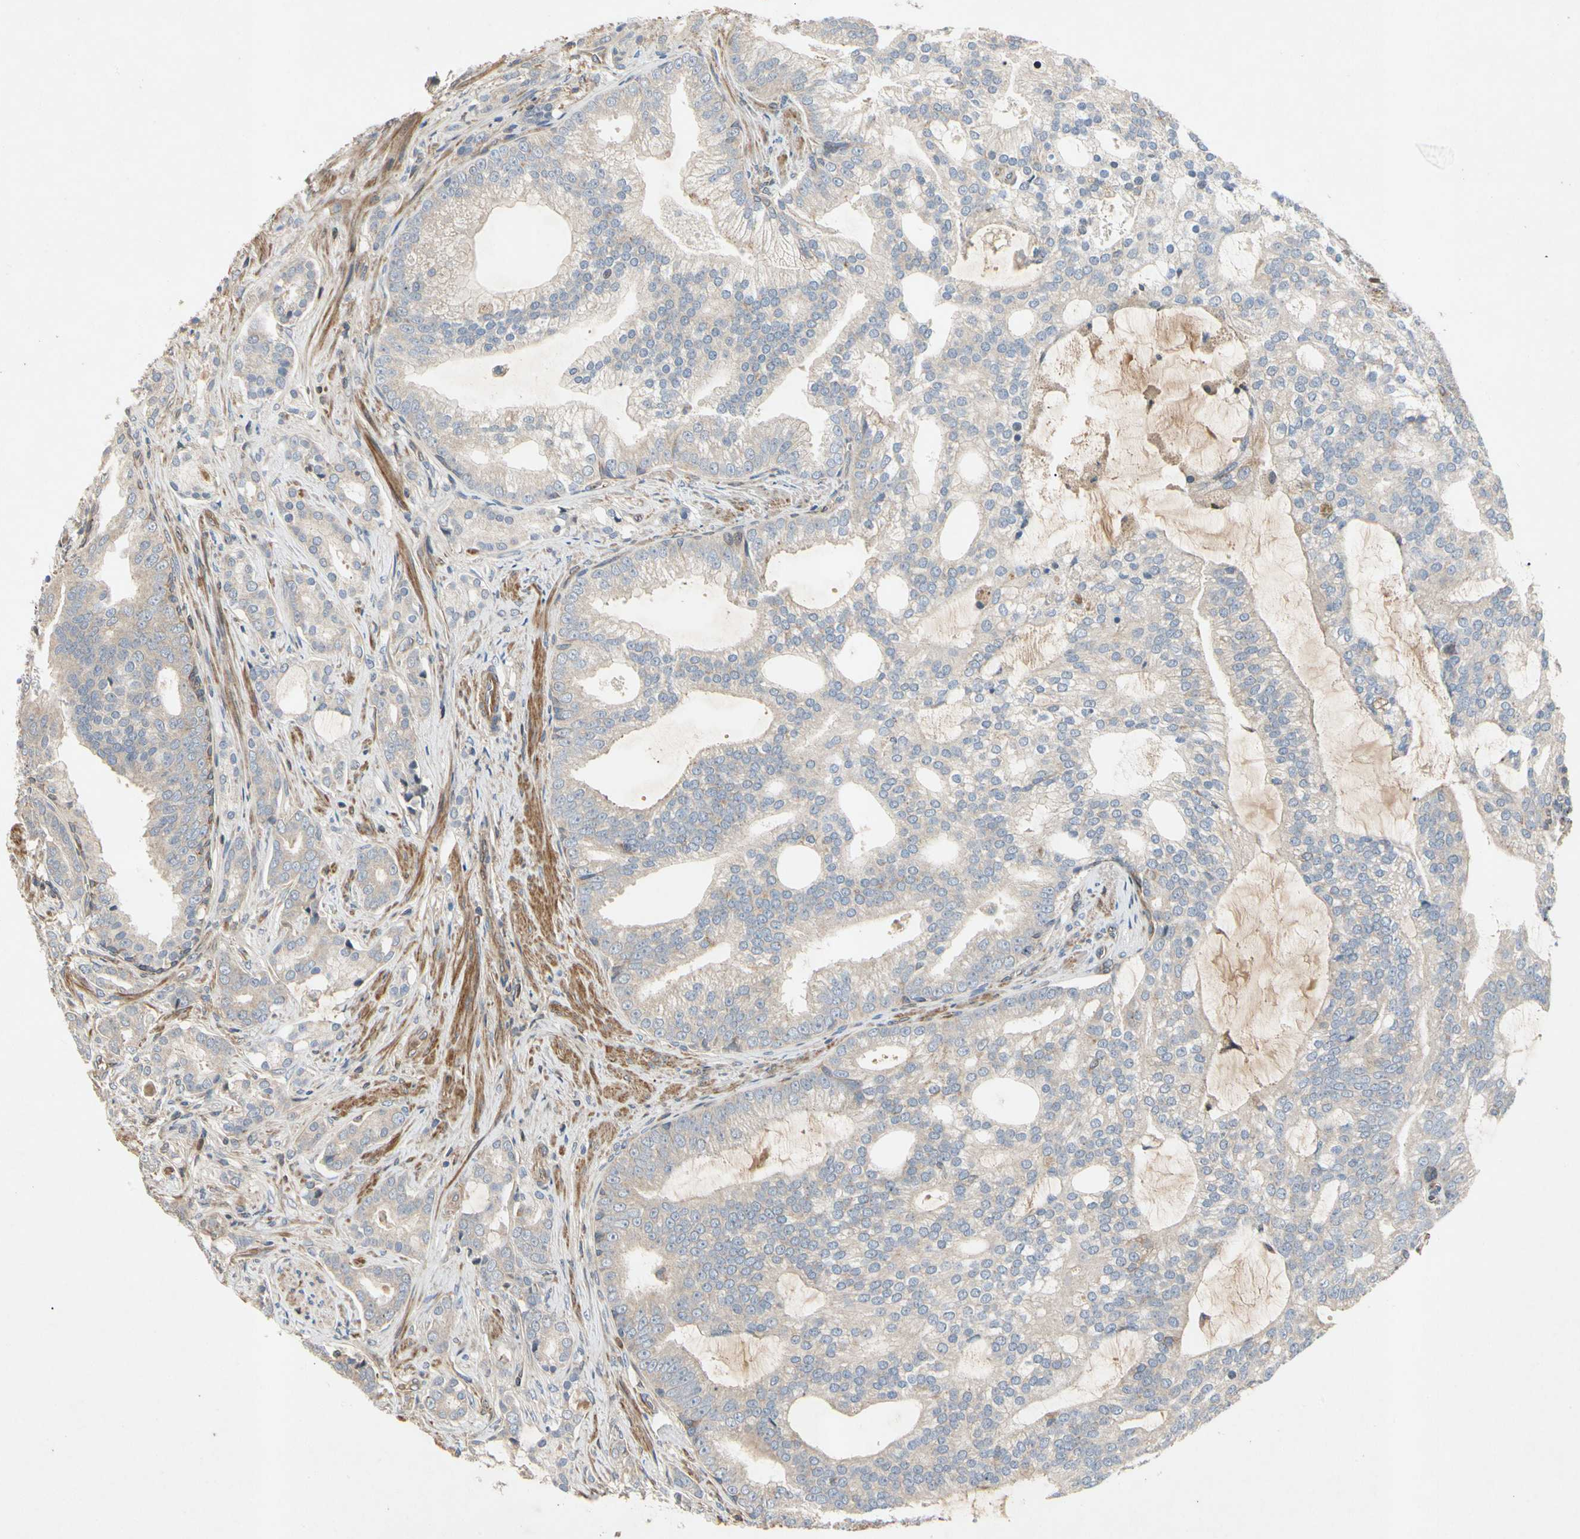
{"staining": {"intensity": "weak", "quantity": "25%-75%", "location": "cytoplasmic/membranous"}, "tissue": "prostate cancer", "cell_type": "Tumor cells", "image_type": "cancer", "snomed": [{"axis": "morphology", "description": "Adenocarcinoma, Low grade"}, {"axis": "topography", "description": "Prostate"}], "caption": "Immunohistochemical staining of prostate low-grade adenocarcinoma displays weak cytoplasmic/membranous protein expression in approximately 25%-75% of tumor cells. (Brightfield microscopy of DAB IHC at high magnification).", "gene": "CRTAC1", "patient": {"sex": "male", "age": 58}}